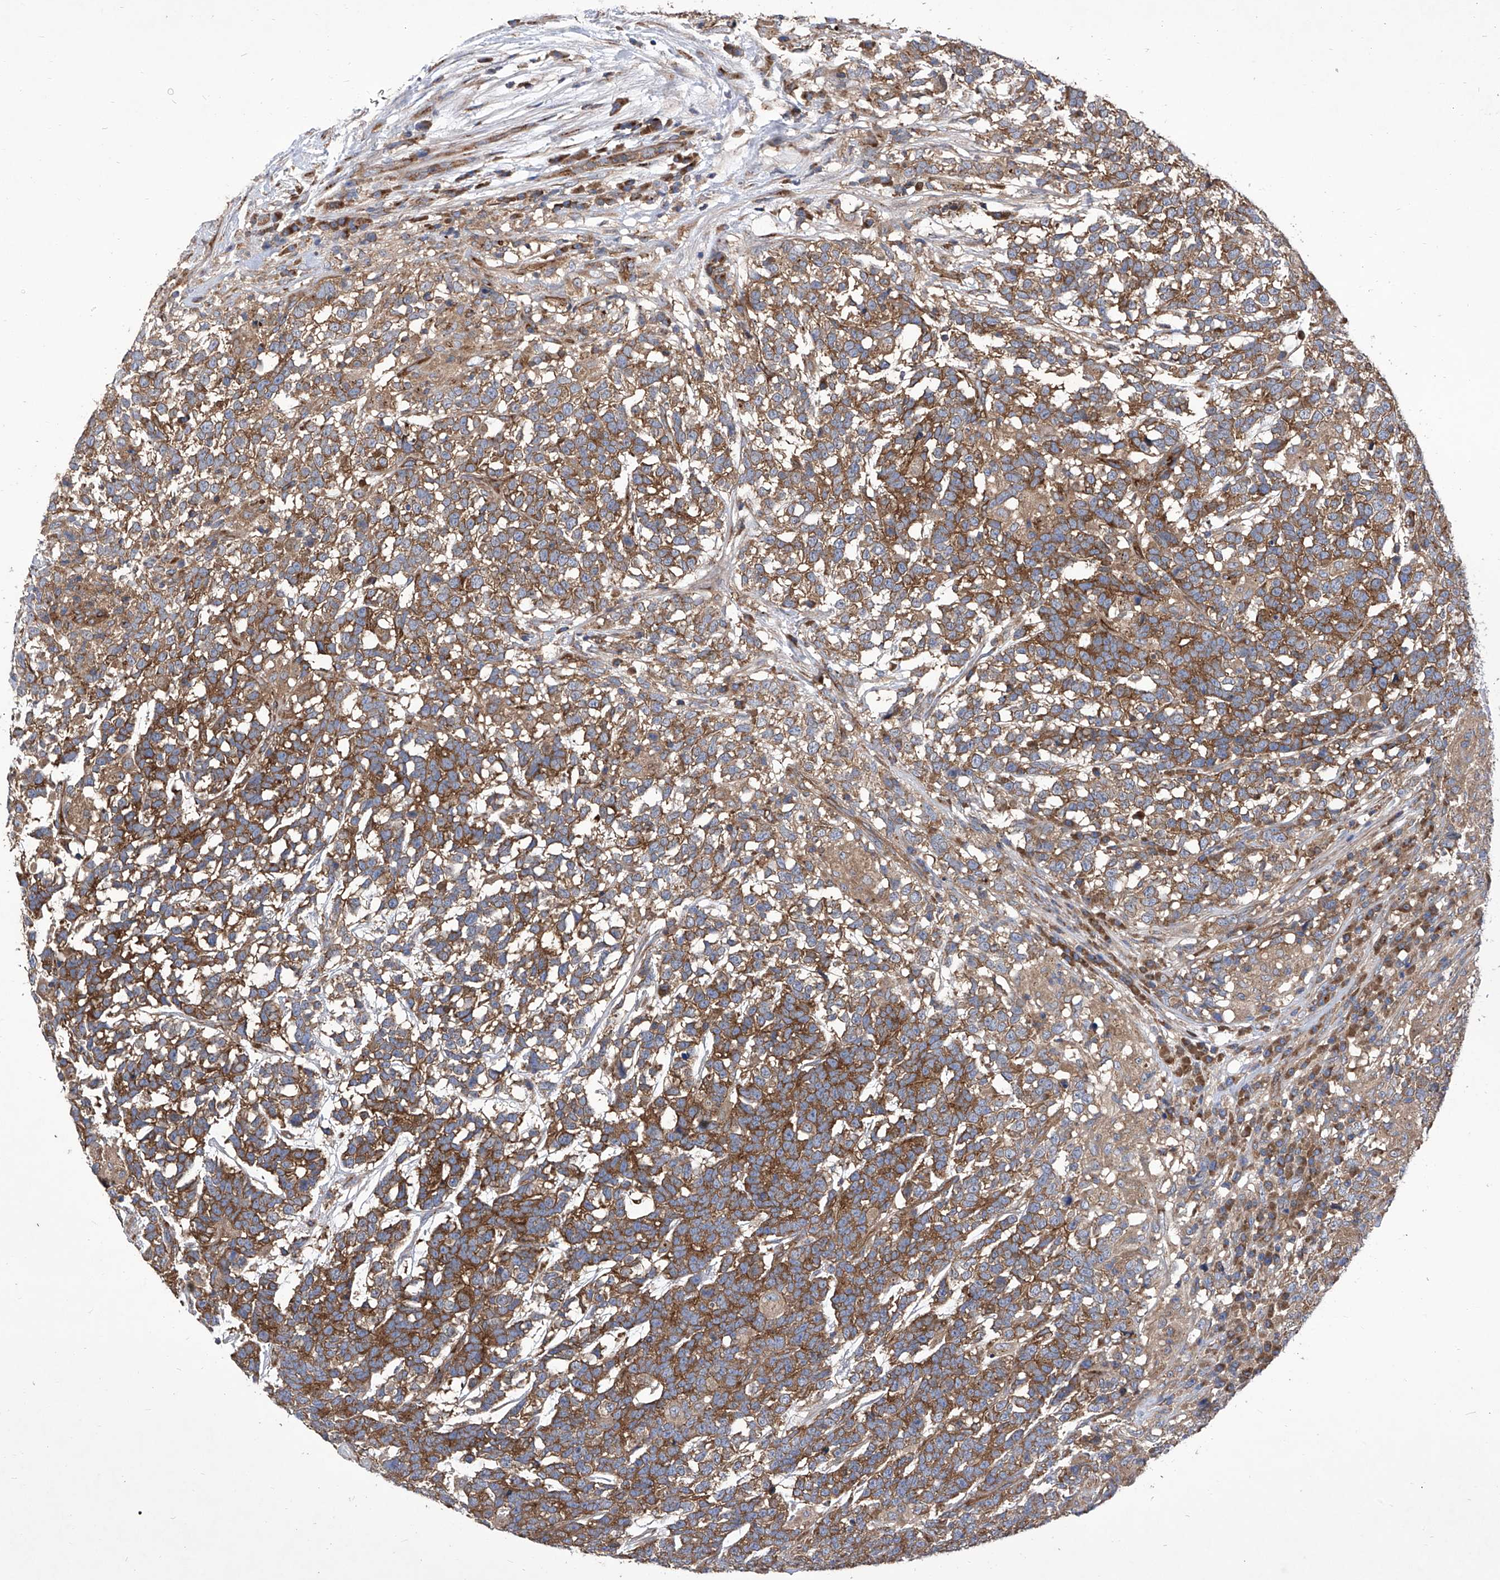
{"staining": {"intensity": "moderate", "quantity": ">75%", "location": "cytoplasmic/membranous"}, "tissue": "testis cancer", "cell_type": "Tumor cells", "image_type": "cancer", "snomed": [{"axis": "morphology", "description": "Carcinoma, Embryonal, NOS"}, {"axis": "topography", "description": "Testis"}], "caption": "IHC (DAB (3,3'-diaminobenzidine)) staining of embryonal carcinoma (testis) exhibits moderate cytoplasmic/membranous protein staining in about >75% of tumor cells.", "gene": "TJAP1", "patient": {"sex": "male", "age": 26}}